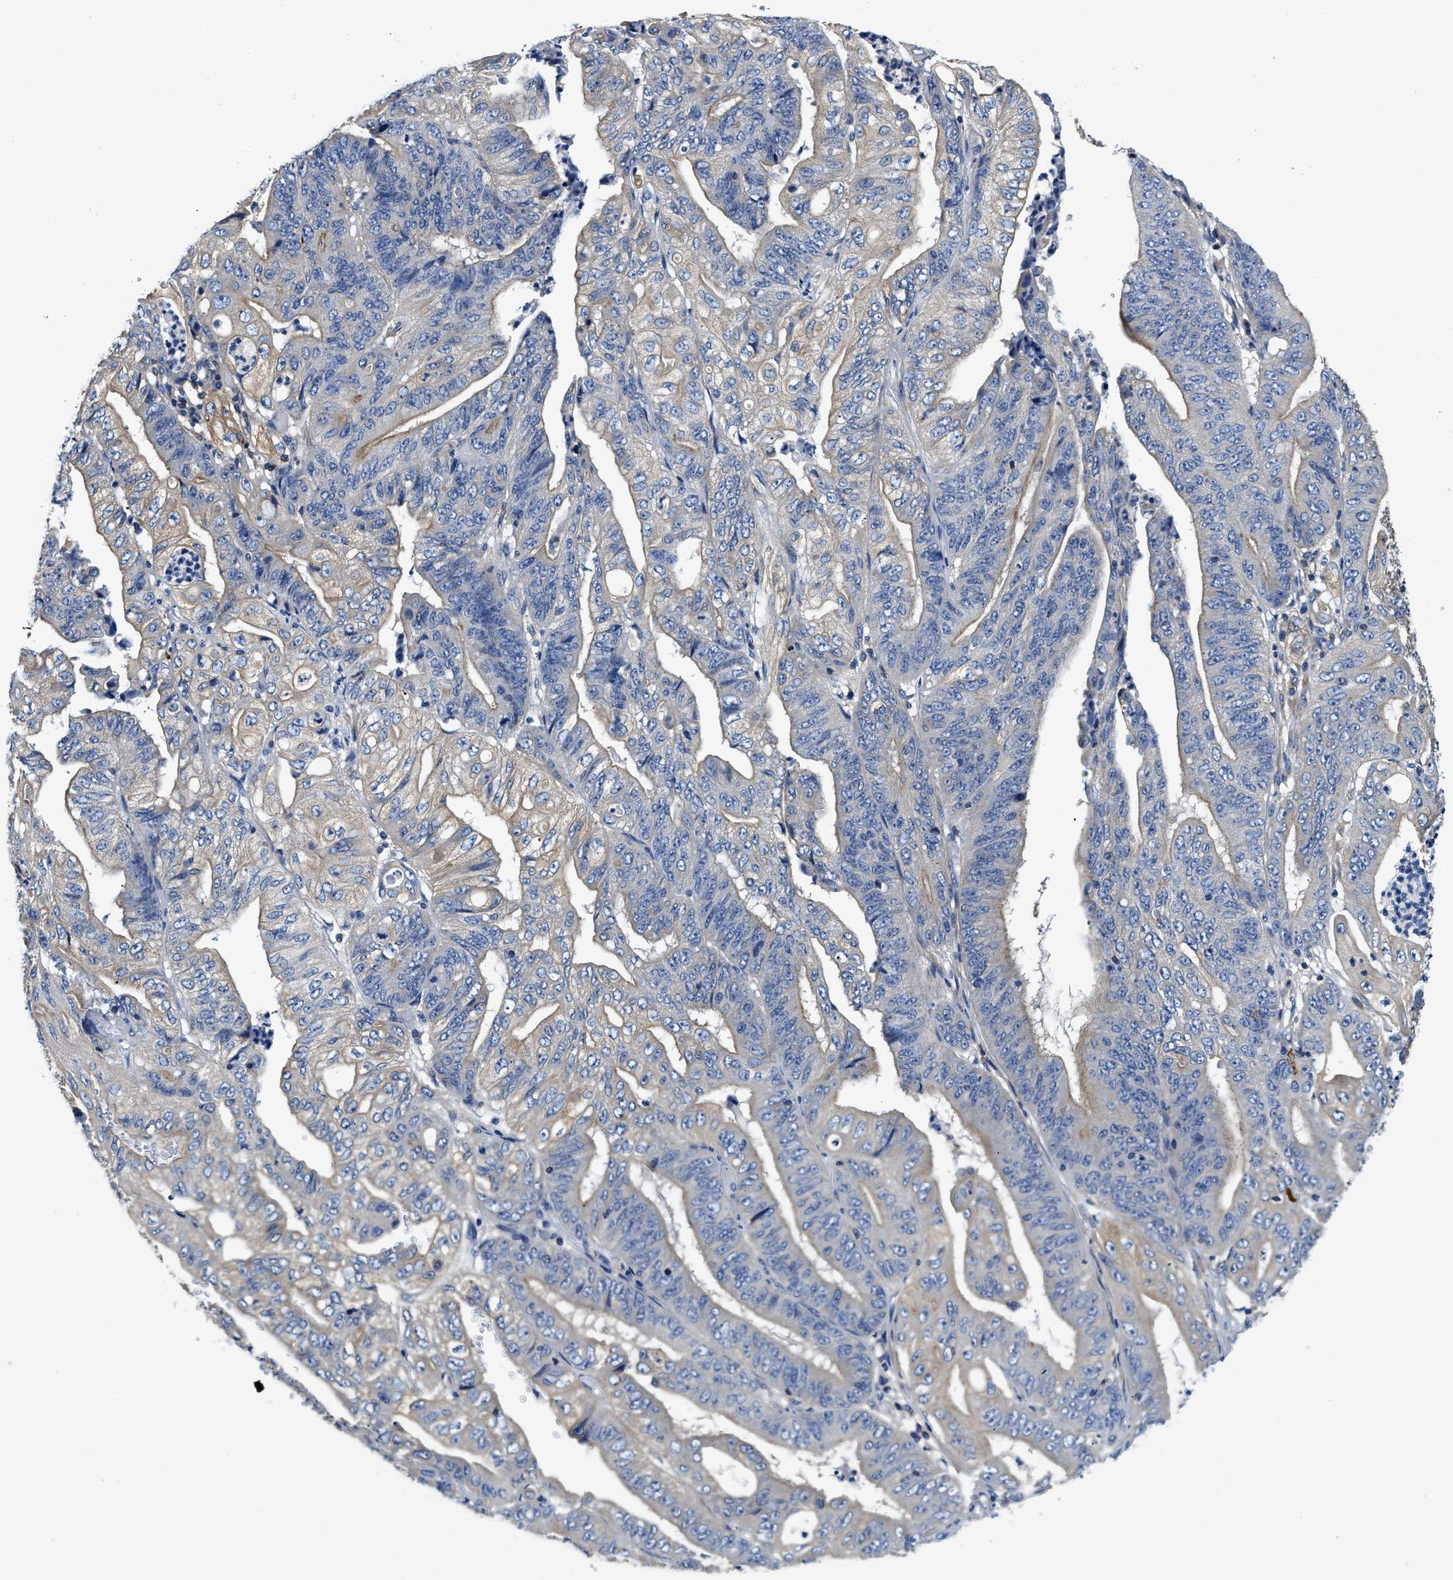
{"staining": {"intensity": "weak", "quantity": "<25%", "location": "cytoplasmic/membranous"}, "tissue": "stomach cancer", "cell_type": "Tumor cells", "image_type": "cancer", "snomed": [{"axis": "morphology", "description": "Adenocarcinoma, NOS"}, {"axis": "topography", "description": "Stomach"}], "caption": "The IHC image has no significant positivity in tumor cells of stomach cancer tissue. (DAB (3,3'-diaminobenzidine) IHC with hematoxylin counter stain).", "gene": "STAT2", "patient": {"sex": "female", "age": 73}}